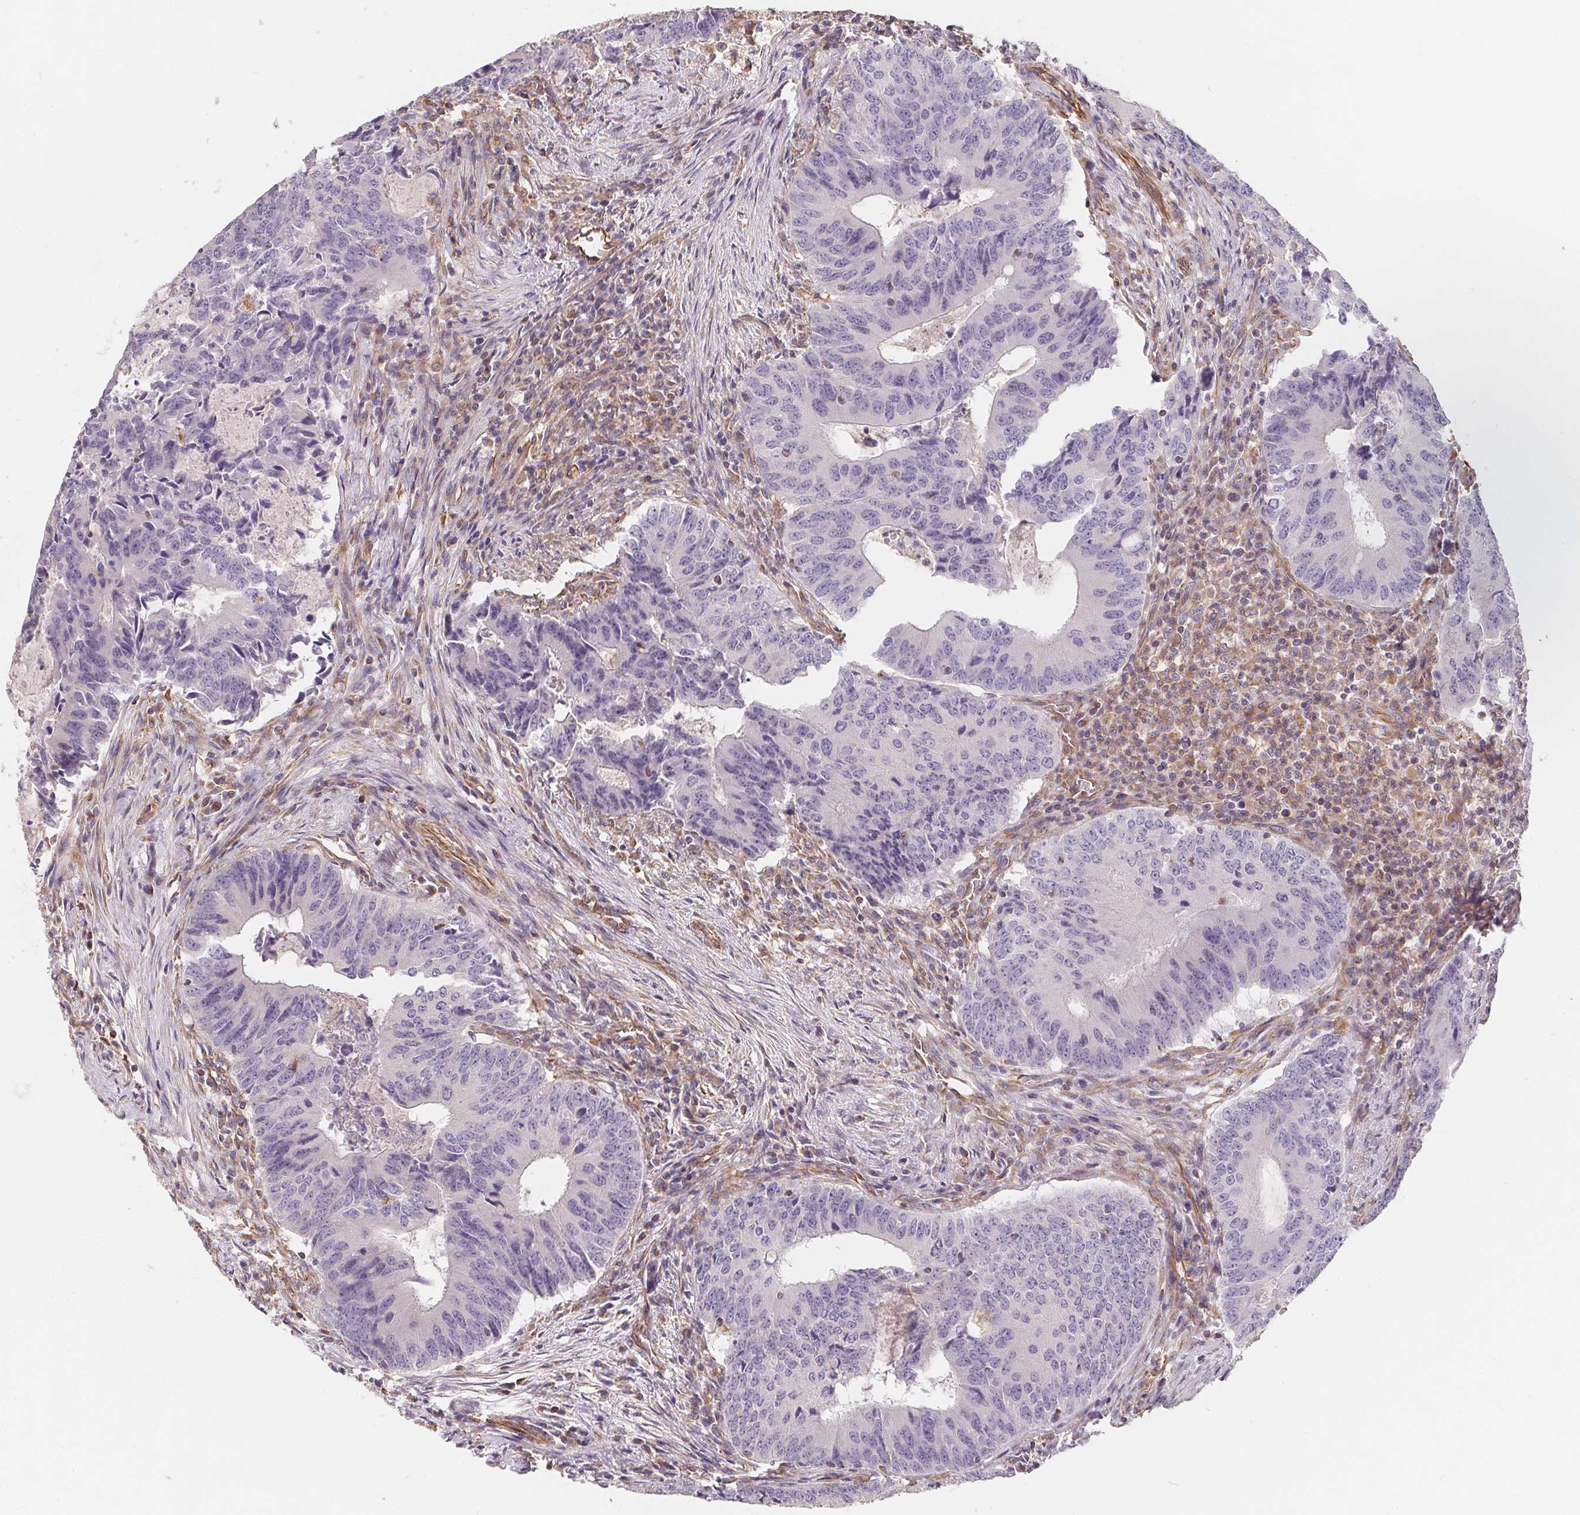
{"staining": {"intensity": "negative", "quantity": "none", "location": "none"}, "tissue": "colorectal cancer", "cell_type": "Tumor cells", "image_type": "cancer", "snomed": [{"axis": "morphology", "description": "Adenocarcinoma, NOS"}, {"axis": "topography", "description": "Colon"}], "caption": "DAB immunohistochemical staining of colorectal cancer reveals no significant expression in tumor cells.", "gene": "TBKBP1", "patient": {"sex": "male", "age": 67}}